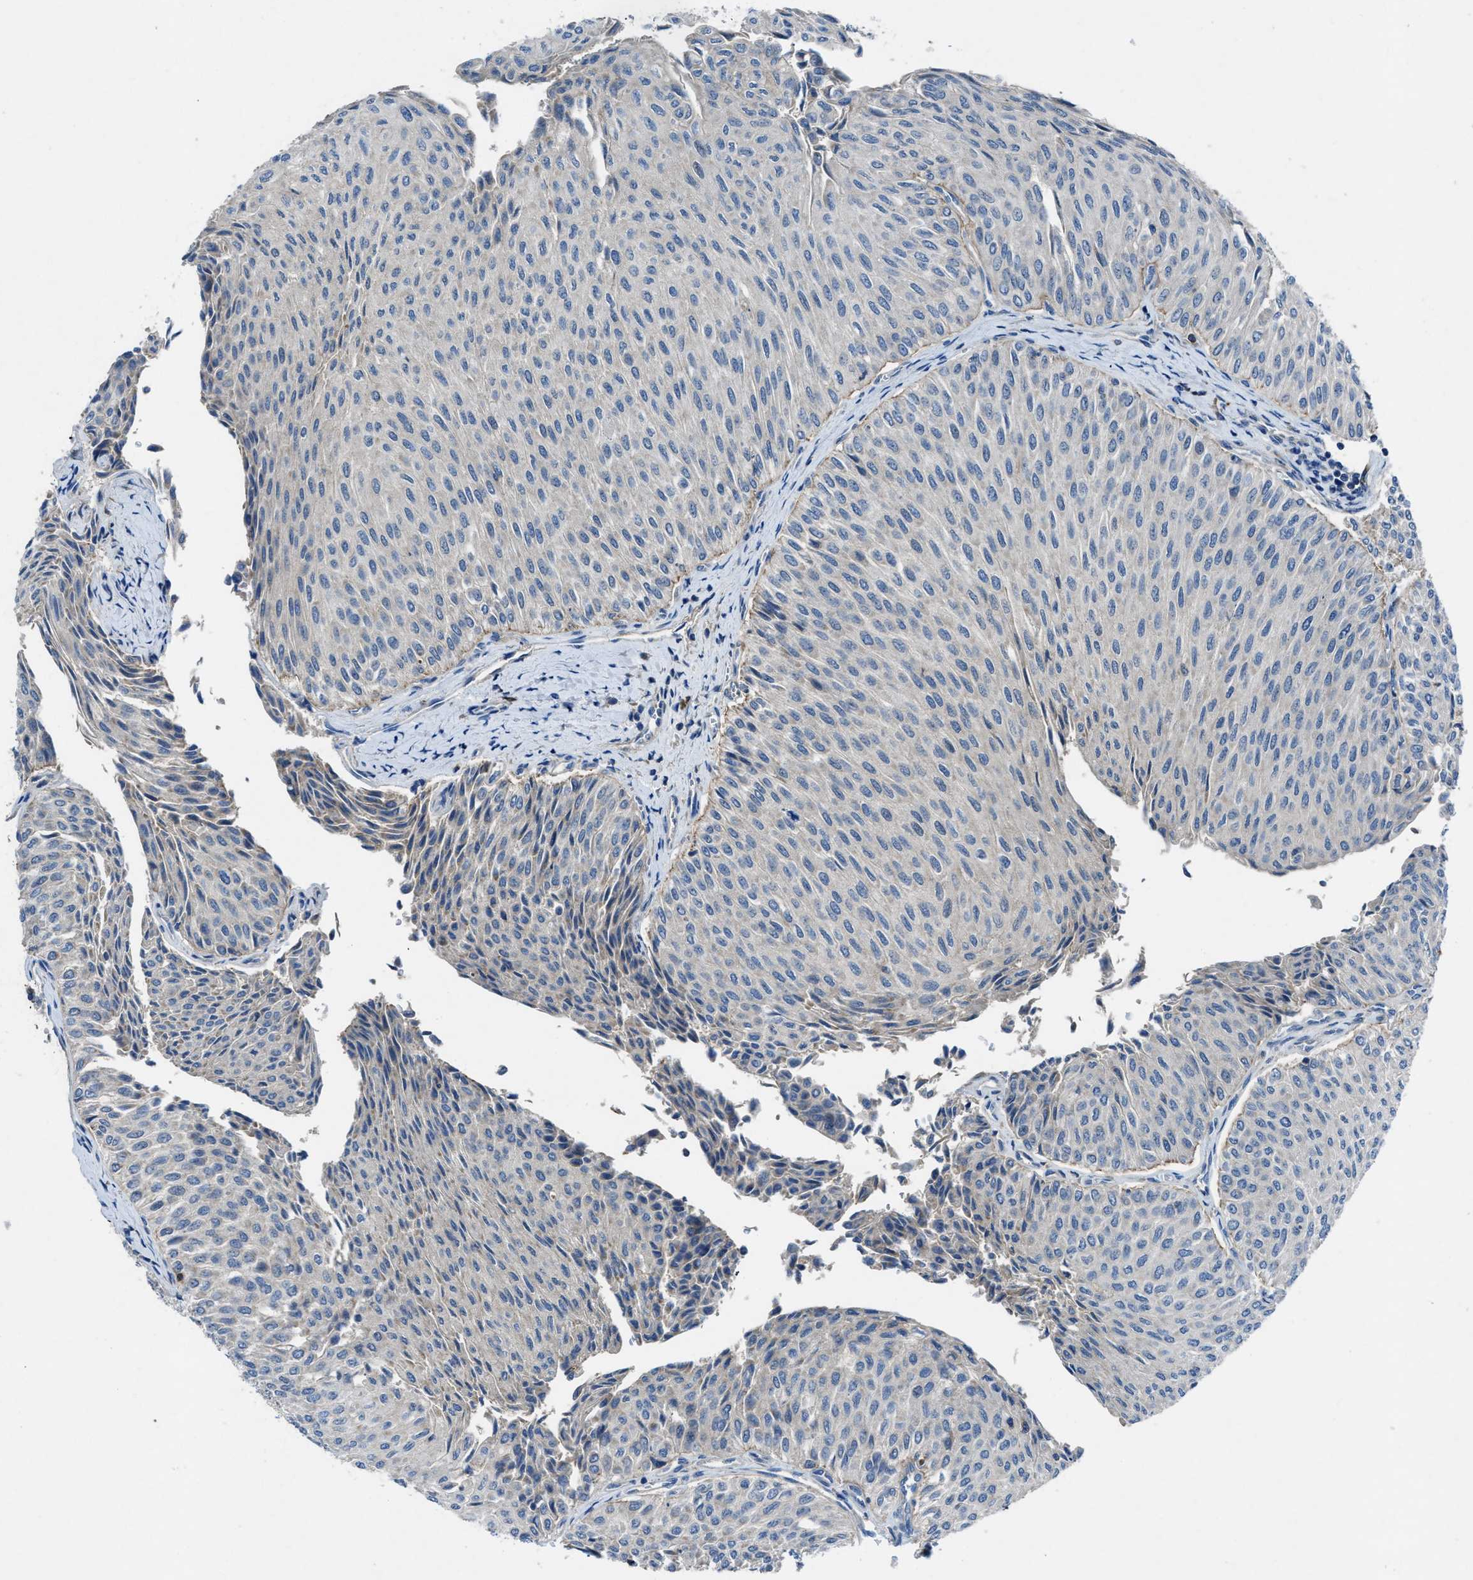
{"staining": {"intensity": "negative", "quantity": "none", "location": "none"}, "tissue": "urothelial cancer", "cell_type": "Tumor cells", "image_type": "cancer", "snomed": [{"axis": "morphology", "description": "Urothelial carcinoma, Low grade"}, {"axis": "topography", "description": "Urinary bladder"}], "caption": "There is no significant staining in tumor cells of urothelial cancer. (DAB immunohistochemistry with hematoxylin counter stain).", "gene": "MAP3K20", "patient": {"sex": "male", "age": 78}}